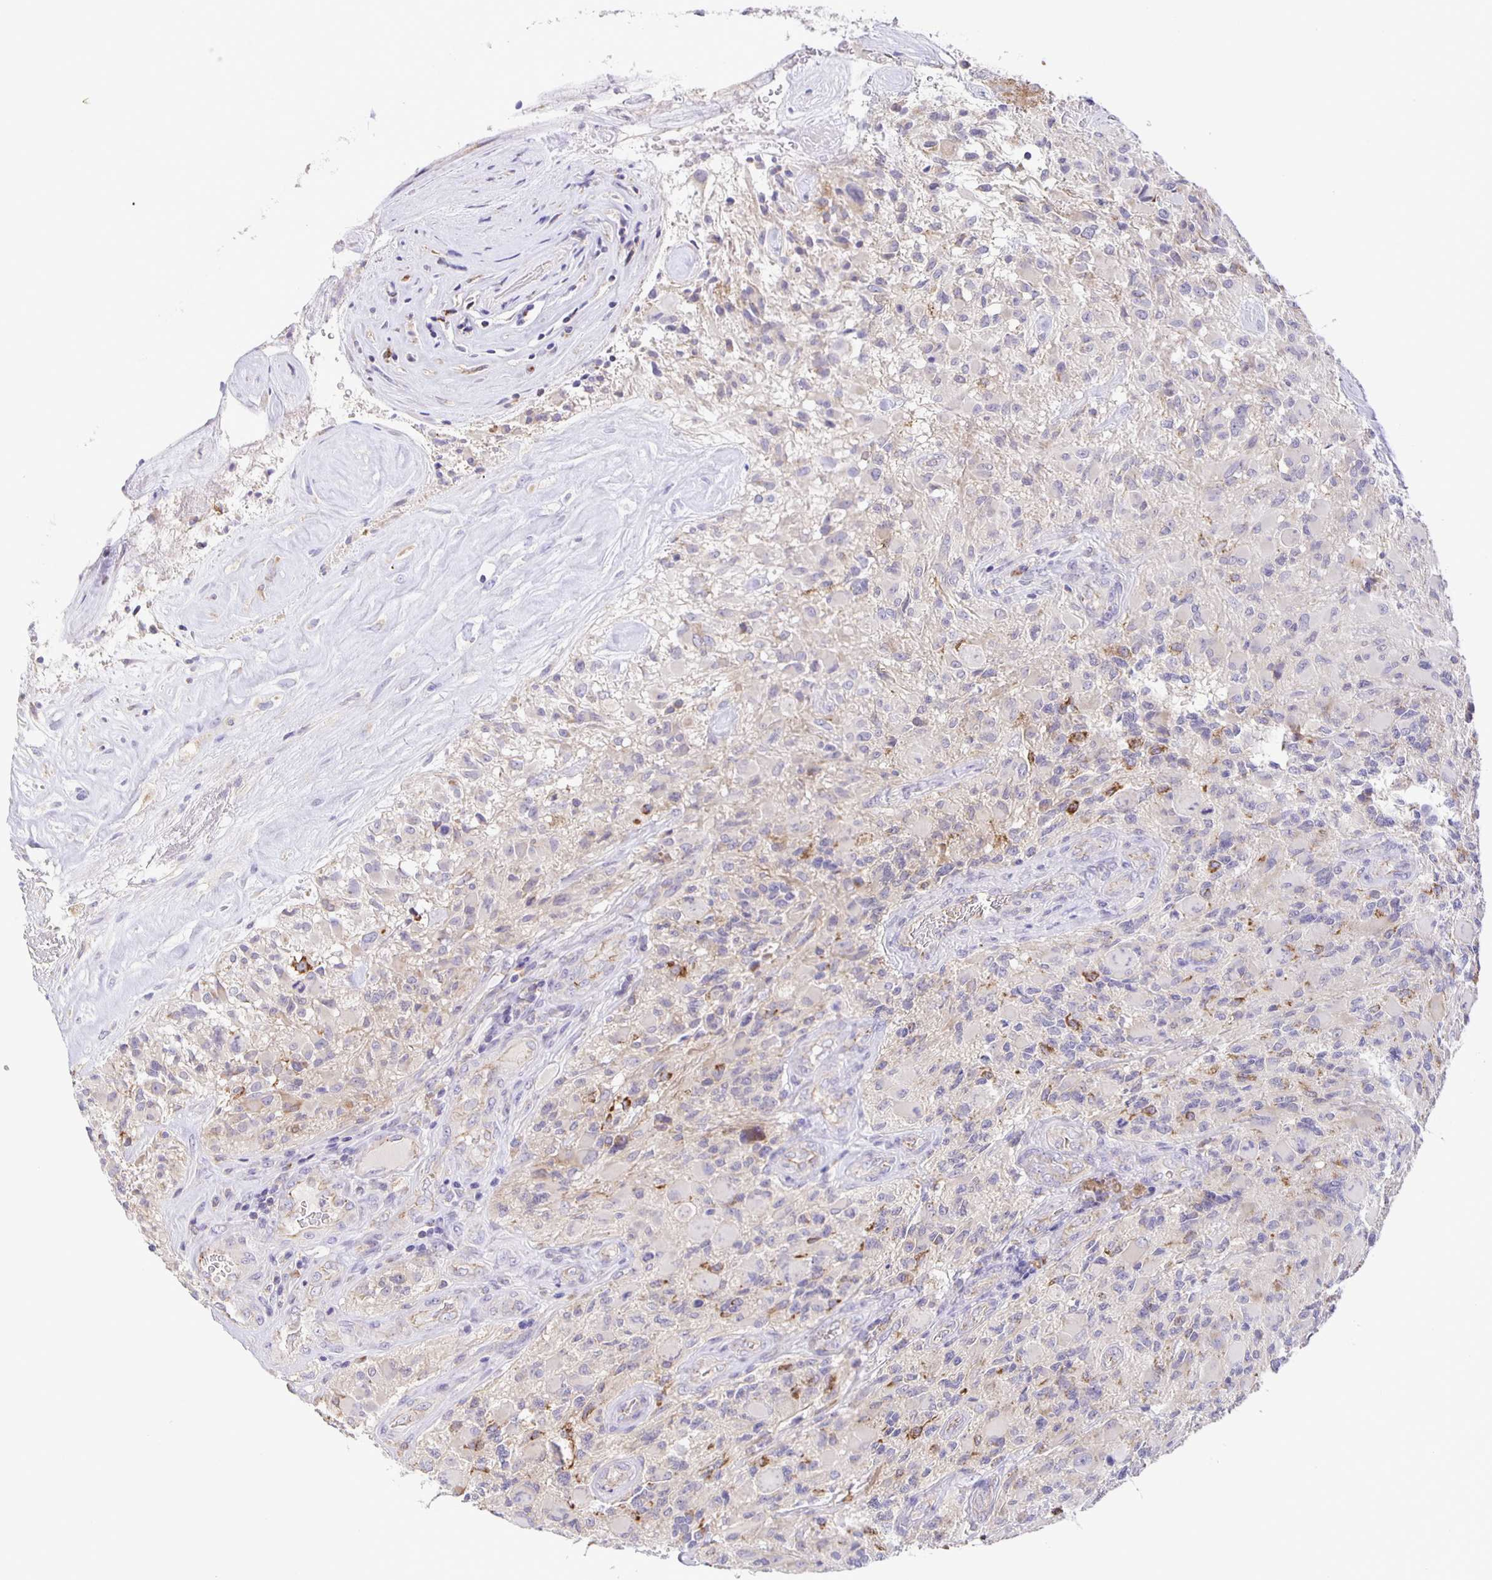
{"staining": {"intensity": "negative", "quantity": "none", "location": "none"}, "tissue": "glioma", "cell_type": "Tumor cells", "image_type": "cancer", "snomed": [{"axis": "morphology", "description": "Glioma, malignant, High grade"}, {"axis": "topography", "description": "Brain"}], "caption": "Immunohistochemistry of human malignant glioma (high-grade) reveals no positivity in tumor cells.", "gene": "JMJD4", "patient": {"sex": "female", "age": 65}}